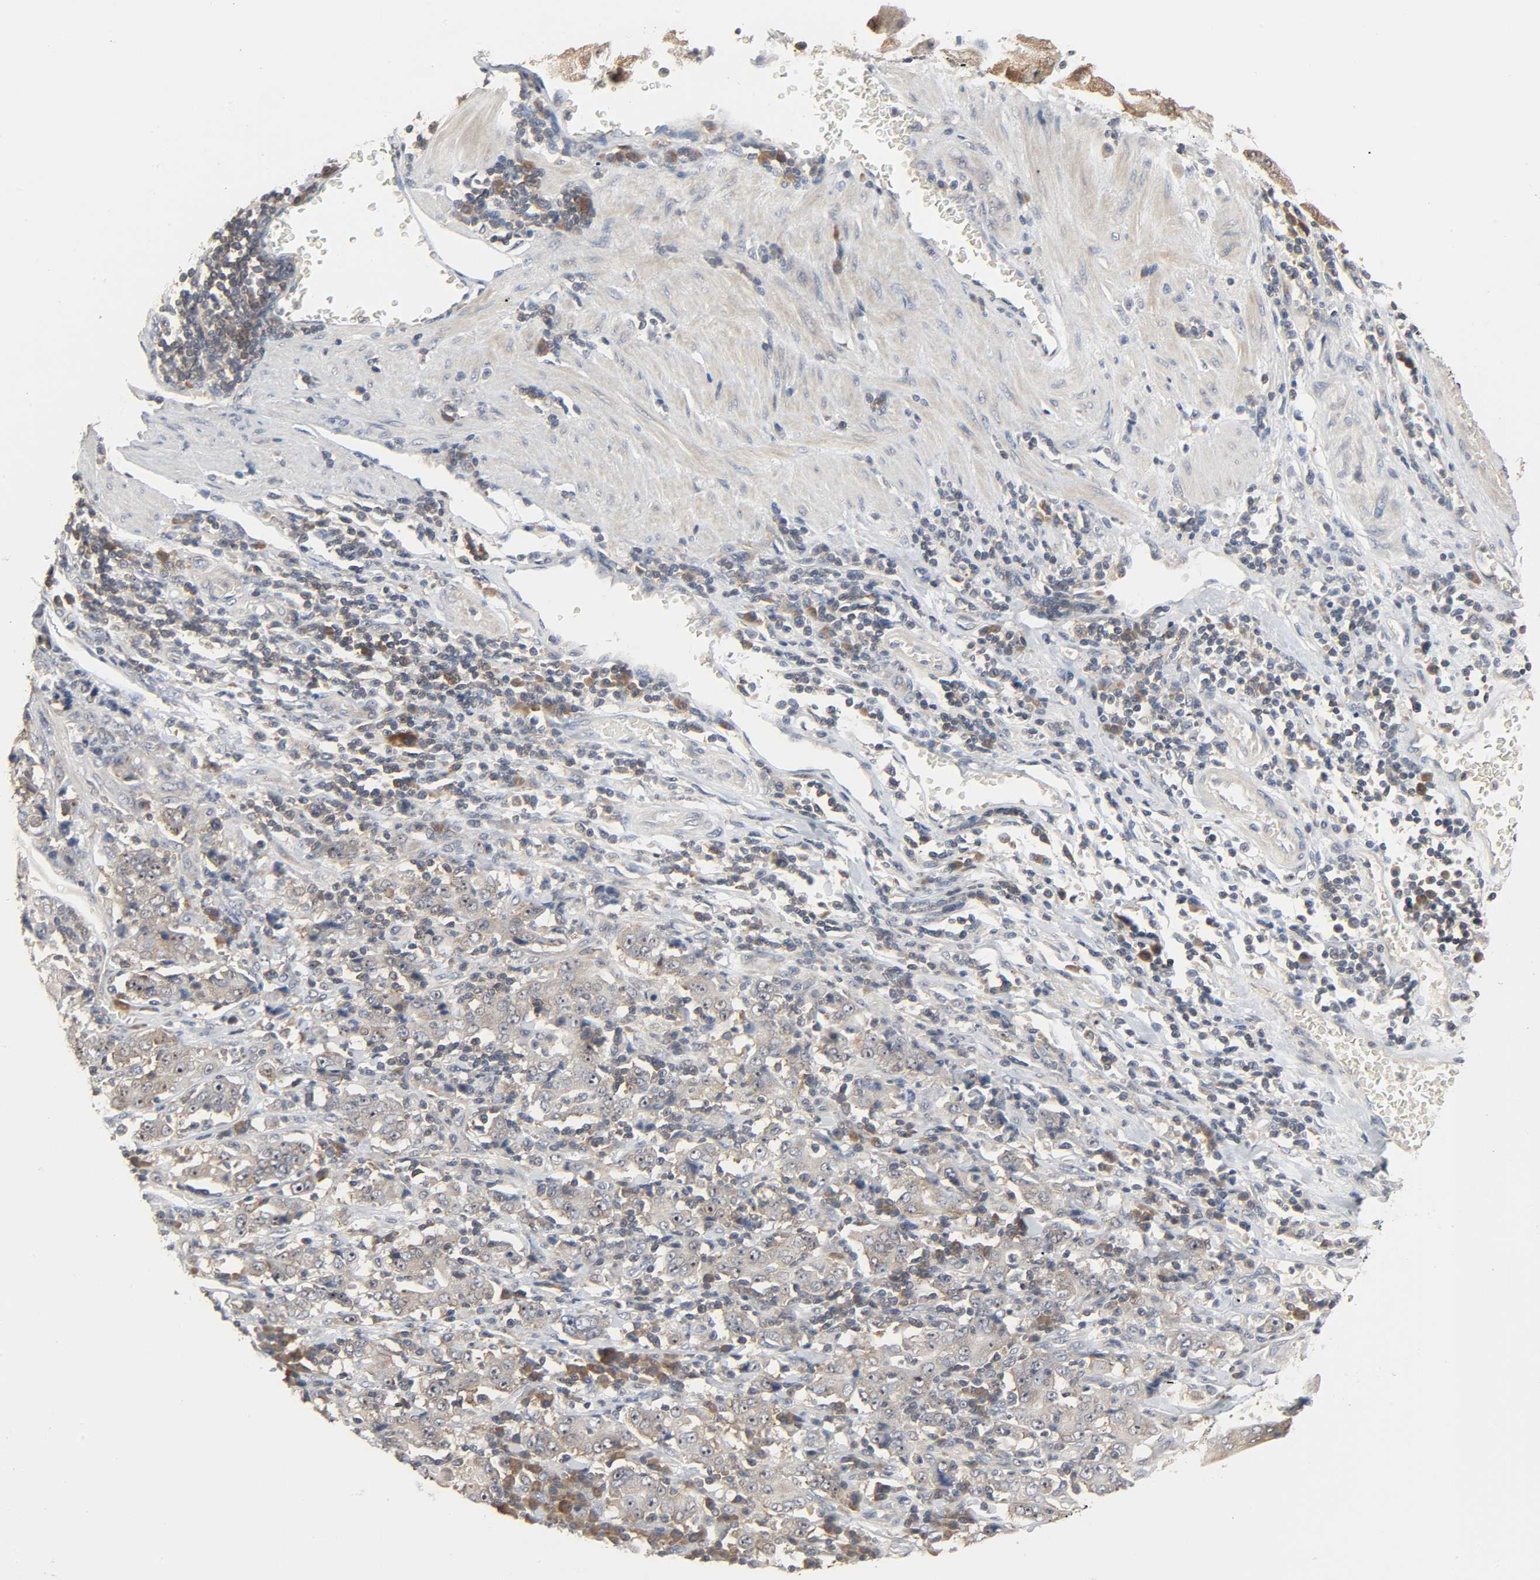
{"staining": {"intensity": "moderate", "quantity": ">75%", "location": "cytoplasmic/membranous,nuclear"}, "tissue": "stomach cancer", "cell_type": "Tumor cells", "image_type": "cancer", "snomed": [{"axis": "morphology", "description": "Normal tissue, NOS"}, {"axis": "morphology", "description": "Adenocarcinoma, NOS"}, {"axis": "topography", "description": "Stomach, upper"}, {"axis": "topography", "description": "Stomach"}], "caption": "A brown stain shows moderate cytoplasmic/membranous and nuclear staining of a protein in stomach cancer tumor cells. The protein of interest is stained brown, and the nuclei are stained in blue (DAB (3,3'-diaminobenzidine) IHC with brightfield microscopy, high magnification).", "gene": "PLEKHA2", "patient": {"sex": "male", "age": 59}}